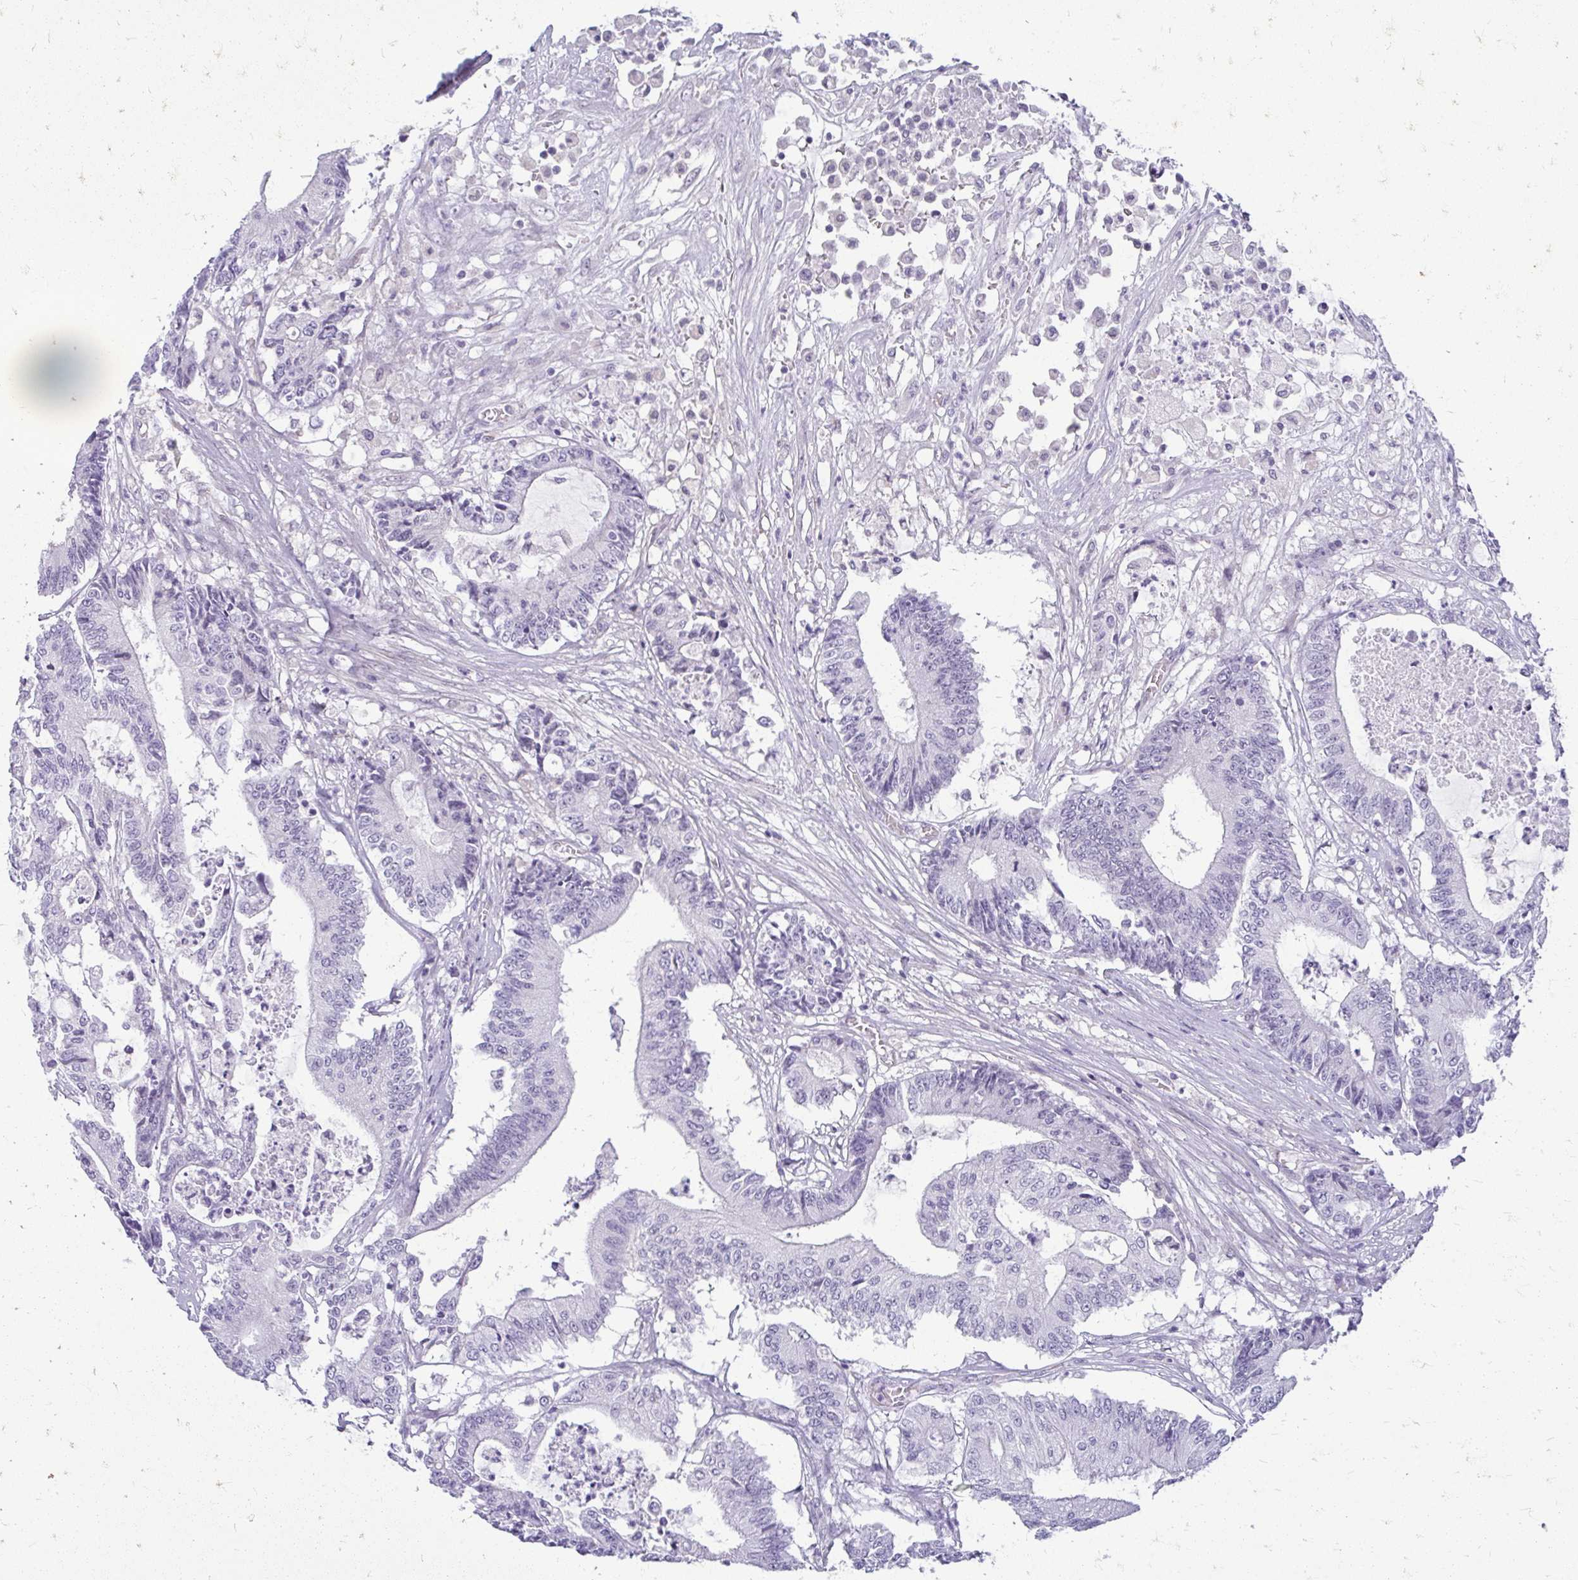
{"staining": {"intensity": "negative", "quantity": "none", "location": "none"}, "tissue": "colorectal cancer", "cell_type": "Tumor cells", "image_type": "cancer", "snomed": [{"axis": "morphology", "description": "Adenocarcinoma, NOS"}, {"axis": "topography", "description": "Colon"}], "caption": "DAB (3,3'-diaminobenzidine) immunohistochemical staining of human colorectal cancer (adenocarcinoma) exhibits no significant positivity in tumor cells.", "gene": "TEX33", "patient": {"sex": "female", "age": 84}}